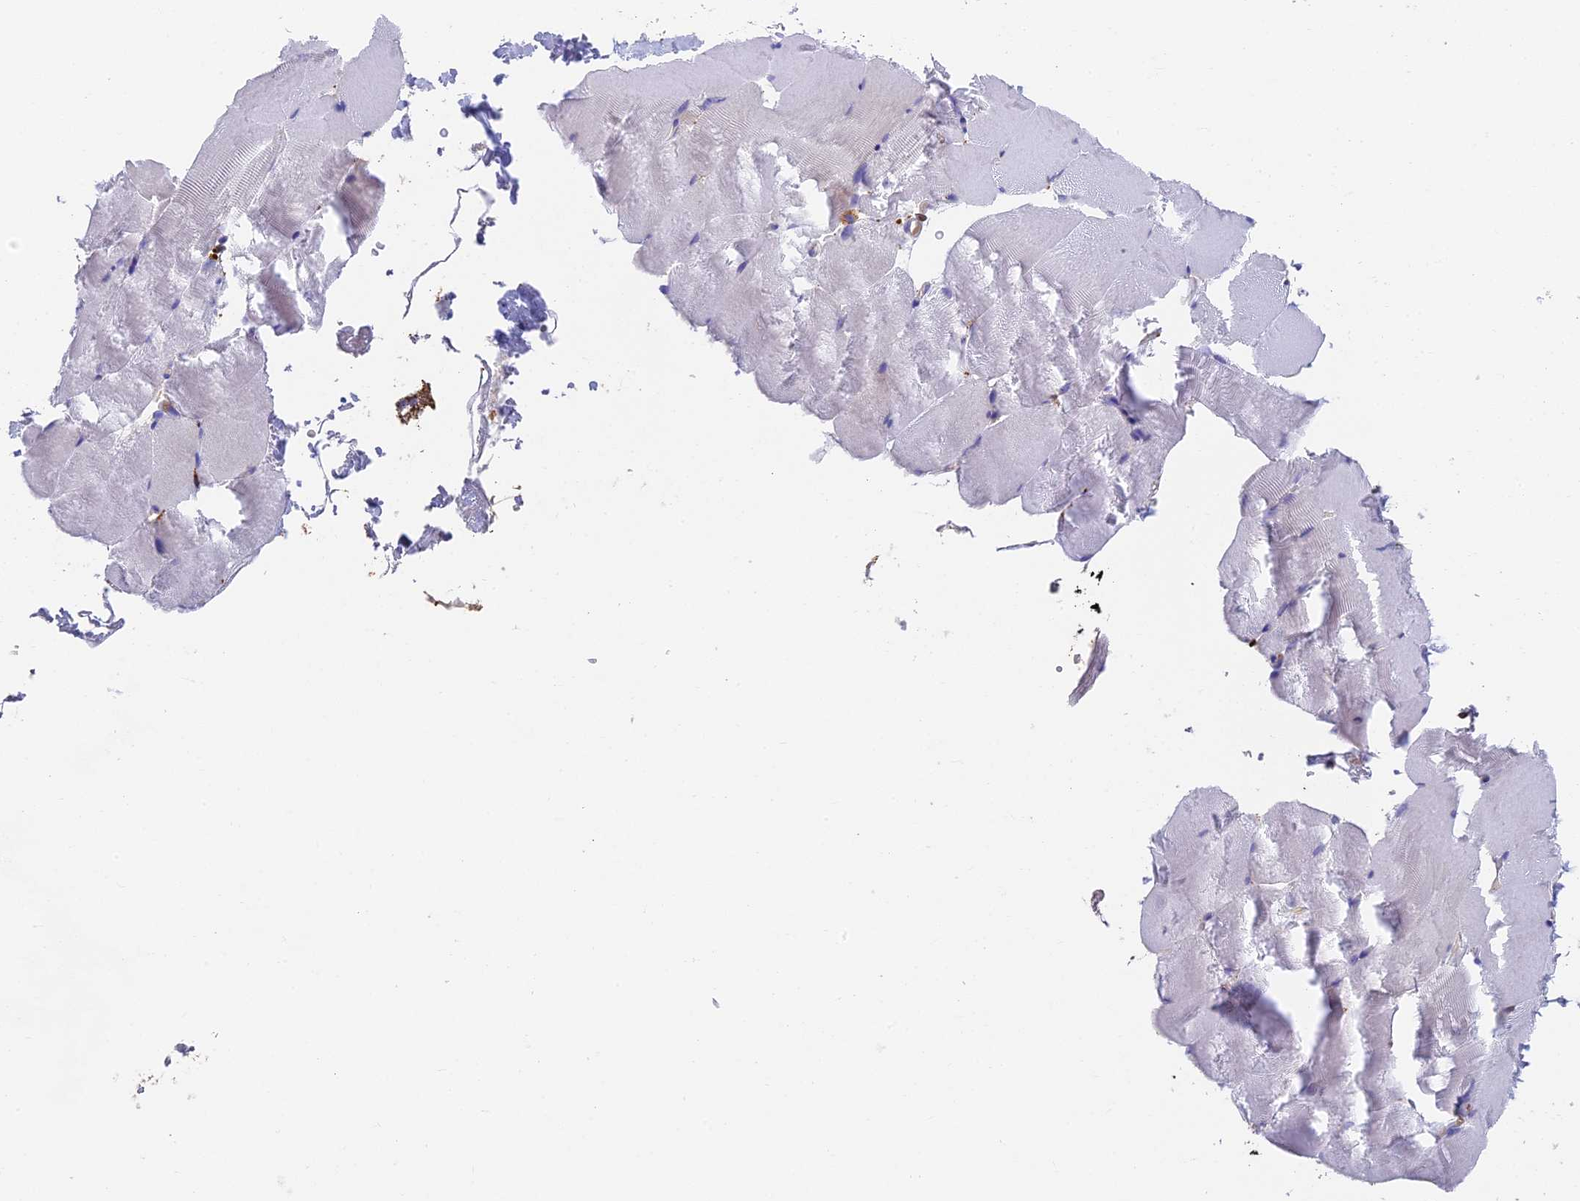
{"staining": {"intensity": "negative", "quantity": "none", "location": "none"}, "tissue": "skeletal muscle", "cell_type": "Myocytes", "image_type": "normal", "snomed": [{"axis": "morphology", "description": "Normal tissue, NOS"}, {"axis": "topography", "description": "Skeletal muscle"}, {"axis": "topography", "description": "Parathyroid gland"}], "caption": "Immunohistochemistry (IHC) of unremarkable skeletal muscle reveals no staining in myocytes. (DAB immunohistochemistry (IHC), high magnification).", "gene": "ADAMTS13", "patient": {"sex": "female", "age": 37}}